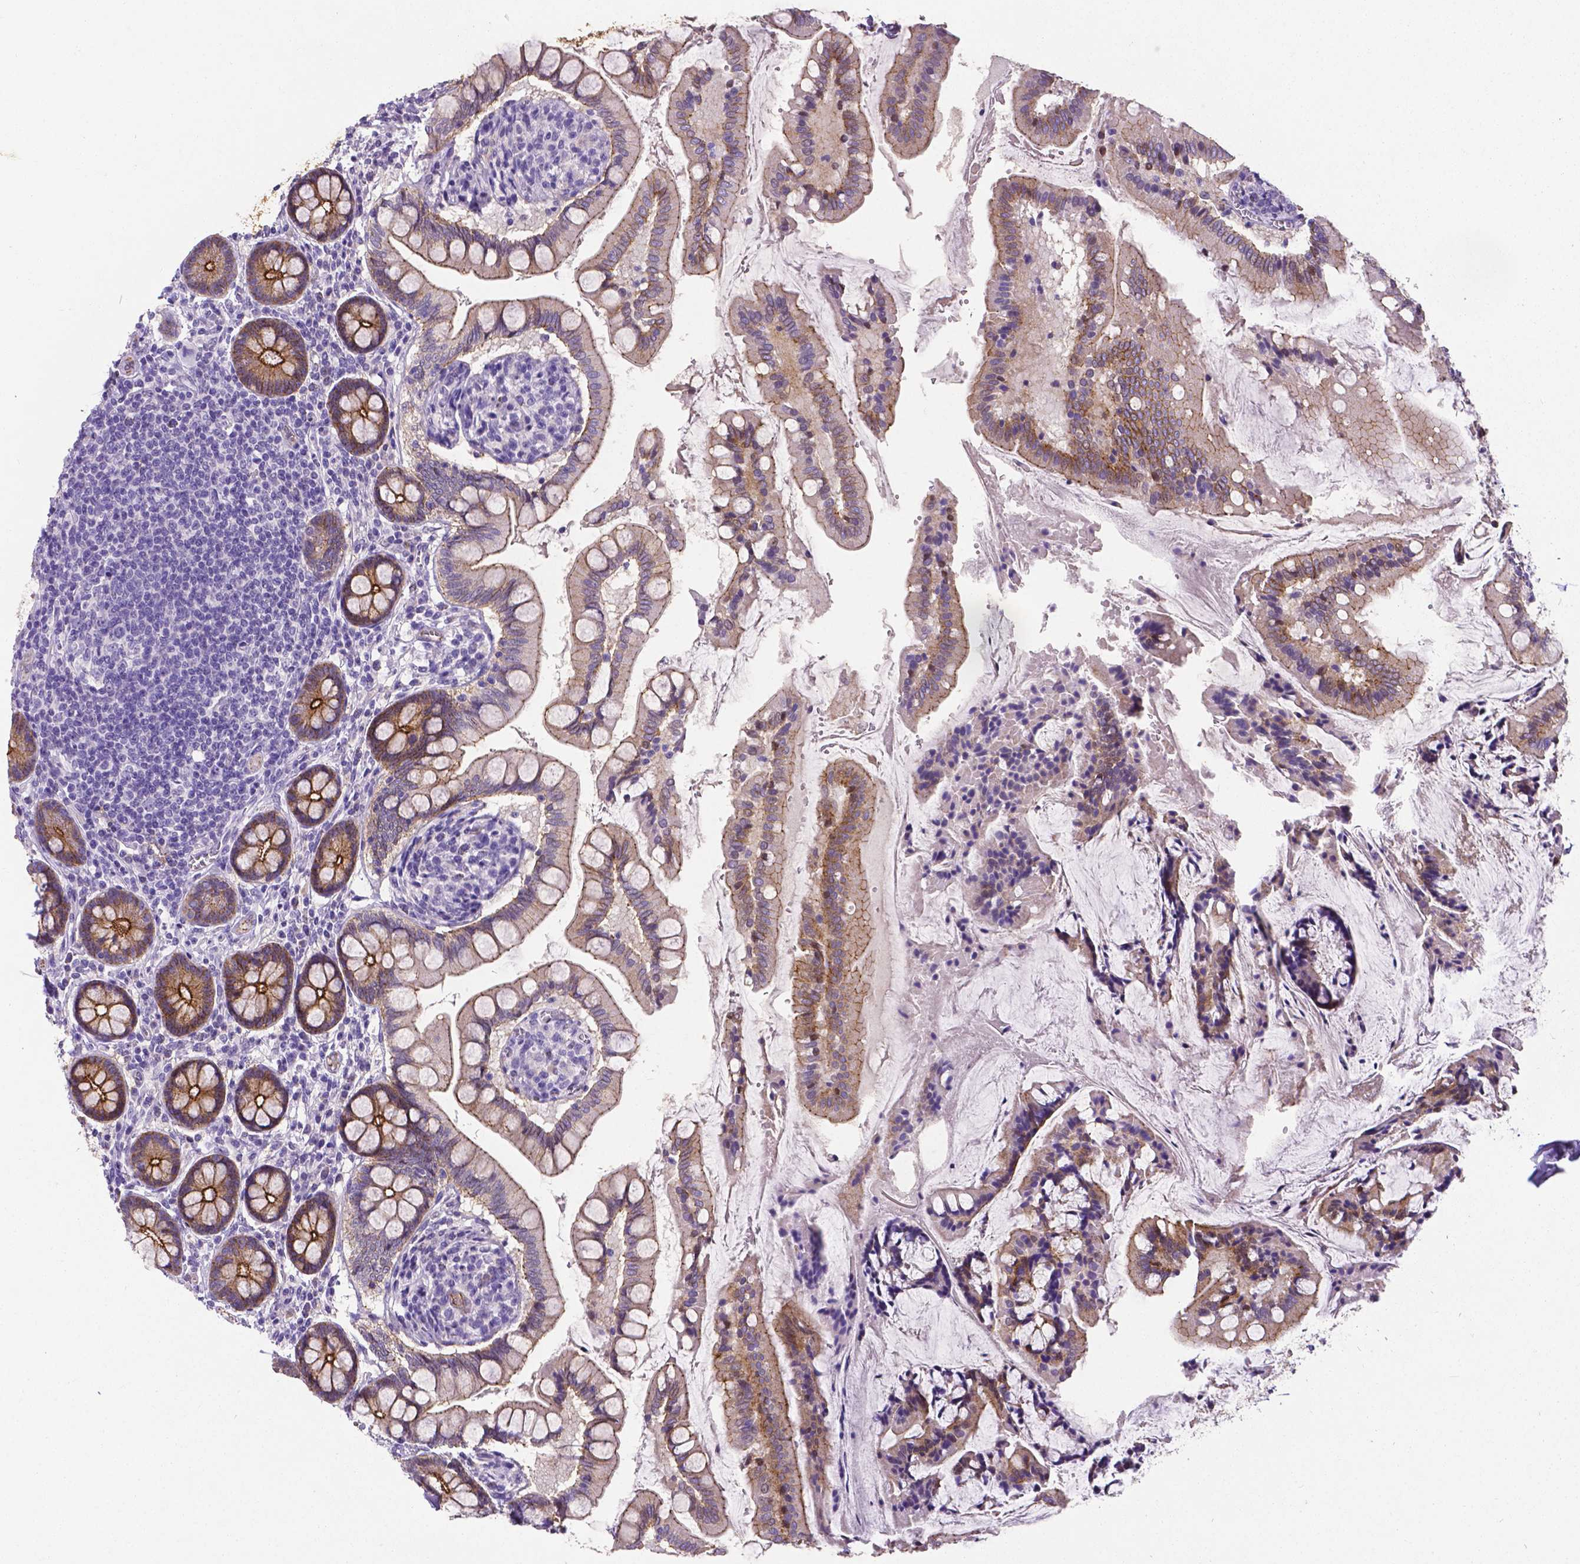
{"staining": {"intensity": "moderate", "quantity": "<25%", "location": "cytoplasmic/membranous"}, "tissue": "small intestine", "cell_type": "Glandular cells", "image_type": "normal", "snomed": [{"axis": "morphology", "description": "Normal tissue, NOS"}, {"axis": "topography", "description": "Small intestine"}], "caption": "Immunohistochemistry (IHC) histopathology image of benign small intestine: small intestine stained using immunohistochemistry reveals low levels of moderate protein expression localized specifically in the cytoplasmic/membranous of glandular cells, appearing as a cytoplasmic/membranous brown color.", "gene": "OCLN", "patient": {"sex": "female", "age": 56}}